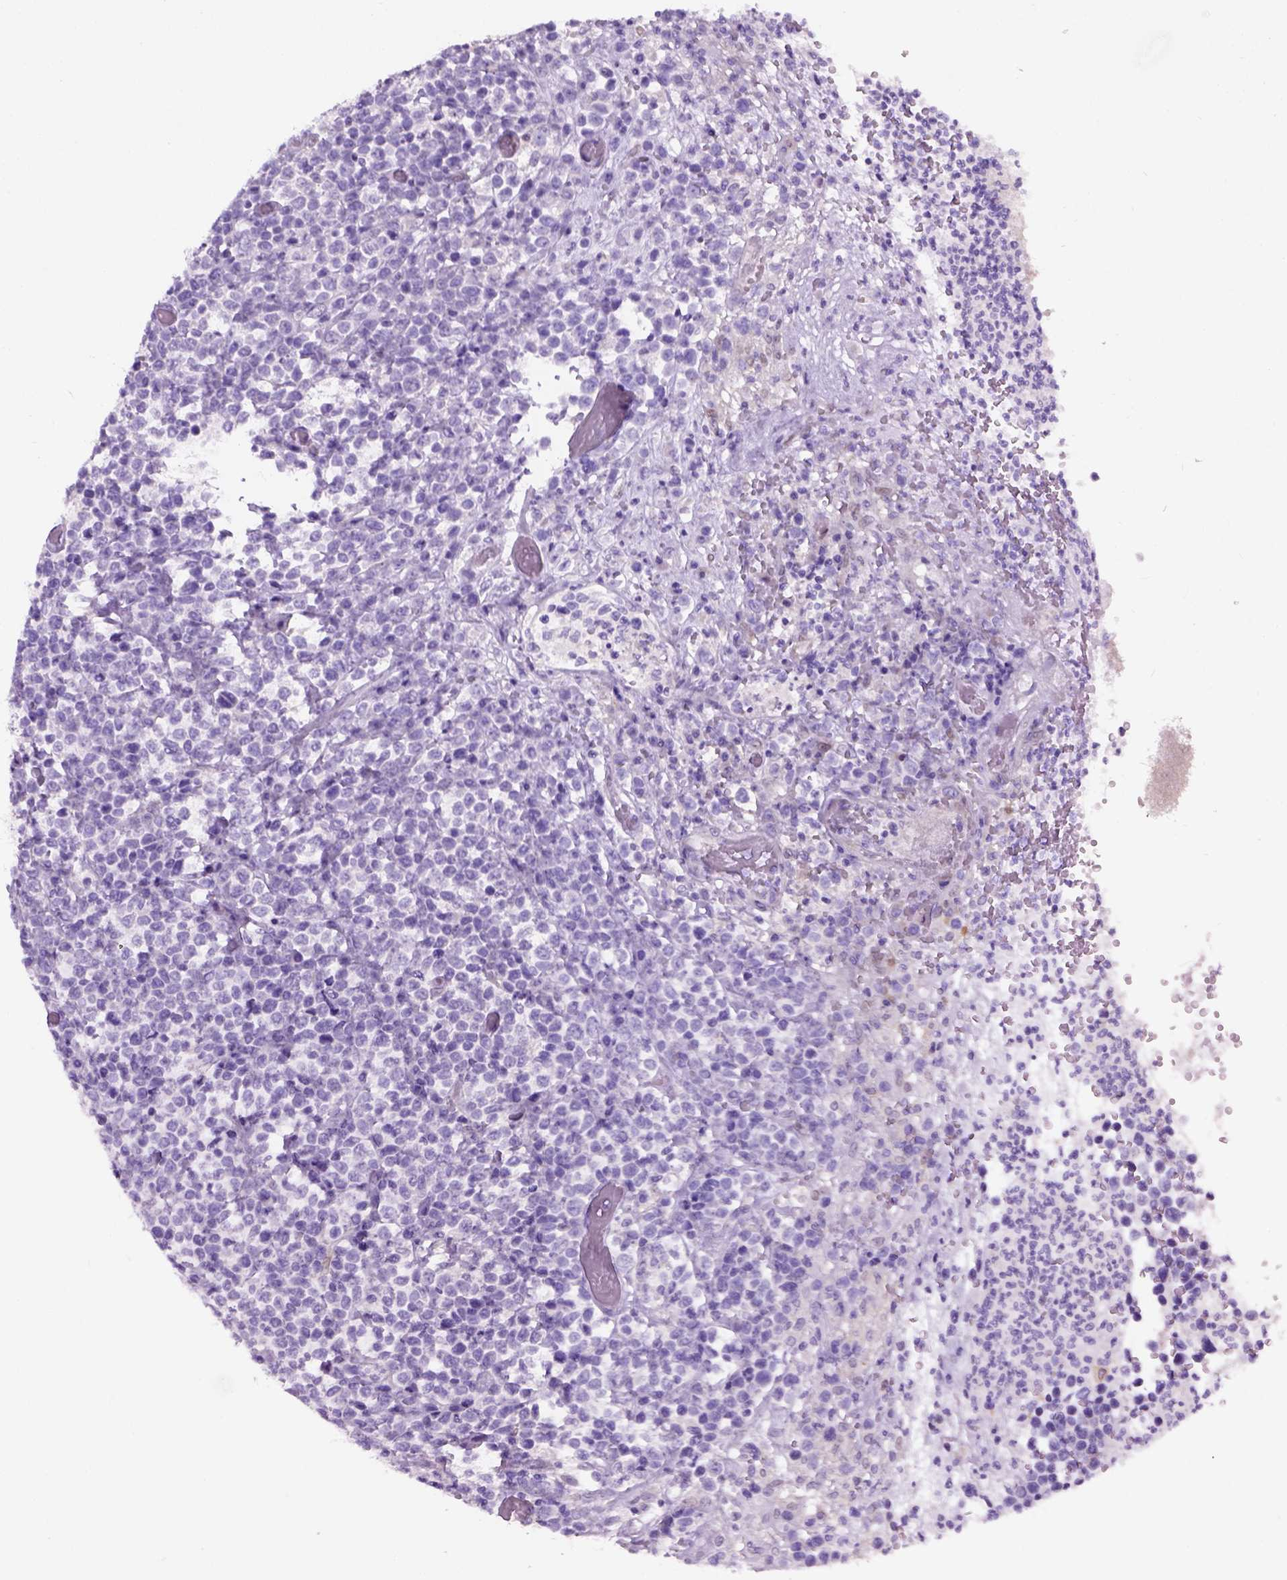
{"staining": {"intensity": "negative", "quantity": "none", "location": "none"}, "tissue": "lymphoma", "cell_type": "Tumor cells", "image_type": "cancer", "snomed": [{"axis": "morphology", "description": "Malignant lymphoma, non-Hodgkin's type, High grade"}, {"axis": "topography", "description": "Soft tissue"}], "caption": "The histopathology image shows no significant expression in tumor cells of lymphoma. The staining is performed using DAB brown chromogen with nuclei counter-stained in using hematoxylin.", "gene": "GABRB2", "patient": {"sex": "female", "age": 56}}